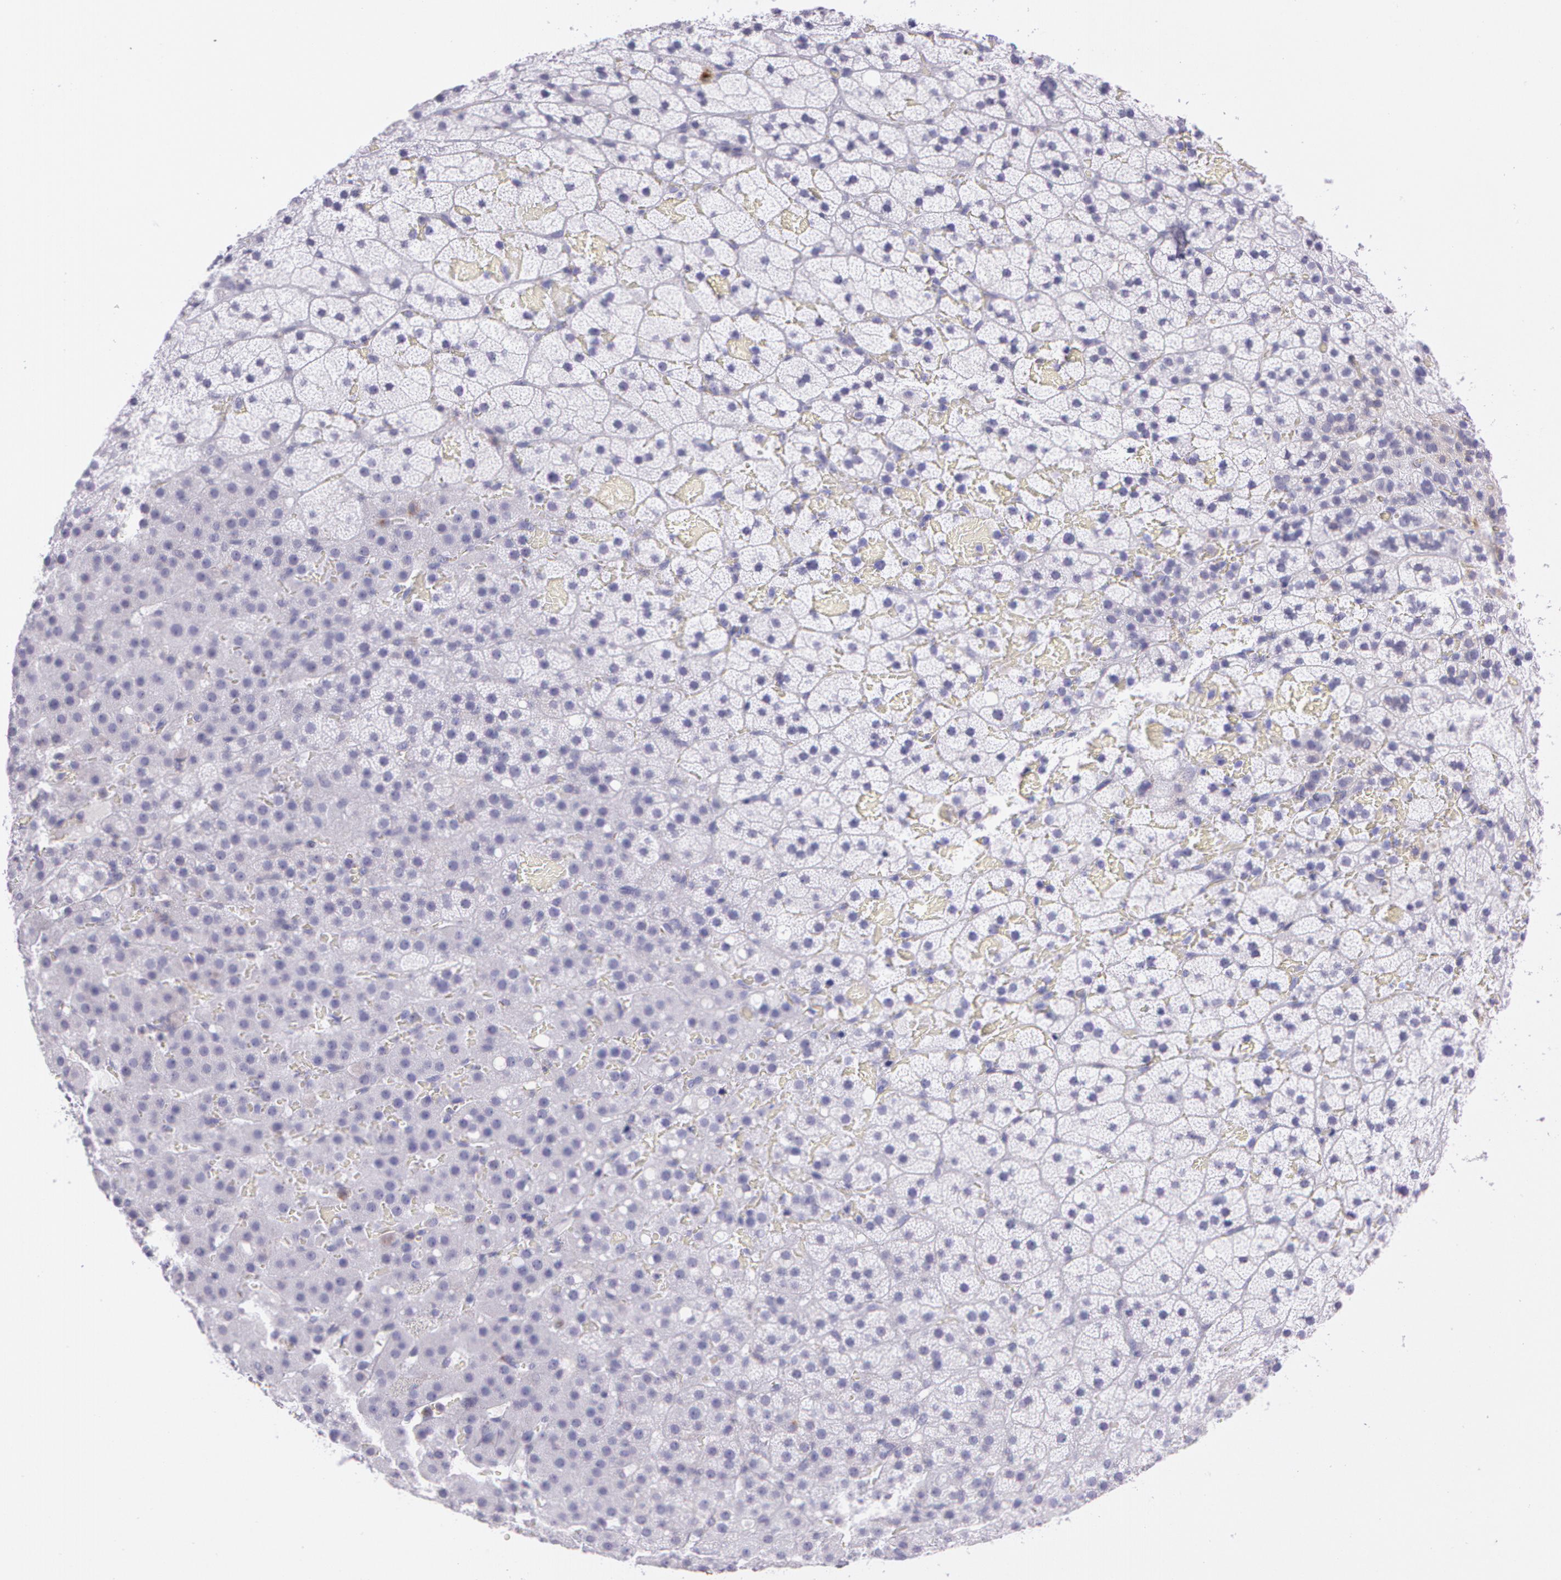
{"staining": {"intensity": "negative", "quantity": "none", "location": "none"}, "tissue": "adrenal gland", "cell_type": "Glandular cells", "image_type": "normal", "snomed": [{"axis": "morphology", "description": "Normal tissue, NOS"}, {"axis": "topography", "description": "Adrenal gland"}], "caption": "IHC image of benign adrenal gland stained for a protein (brown), which demonstrates no staining in glandular cells.", "gene": "LY75", "patient": {"sex": "male", "age": 35}}